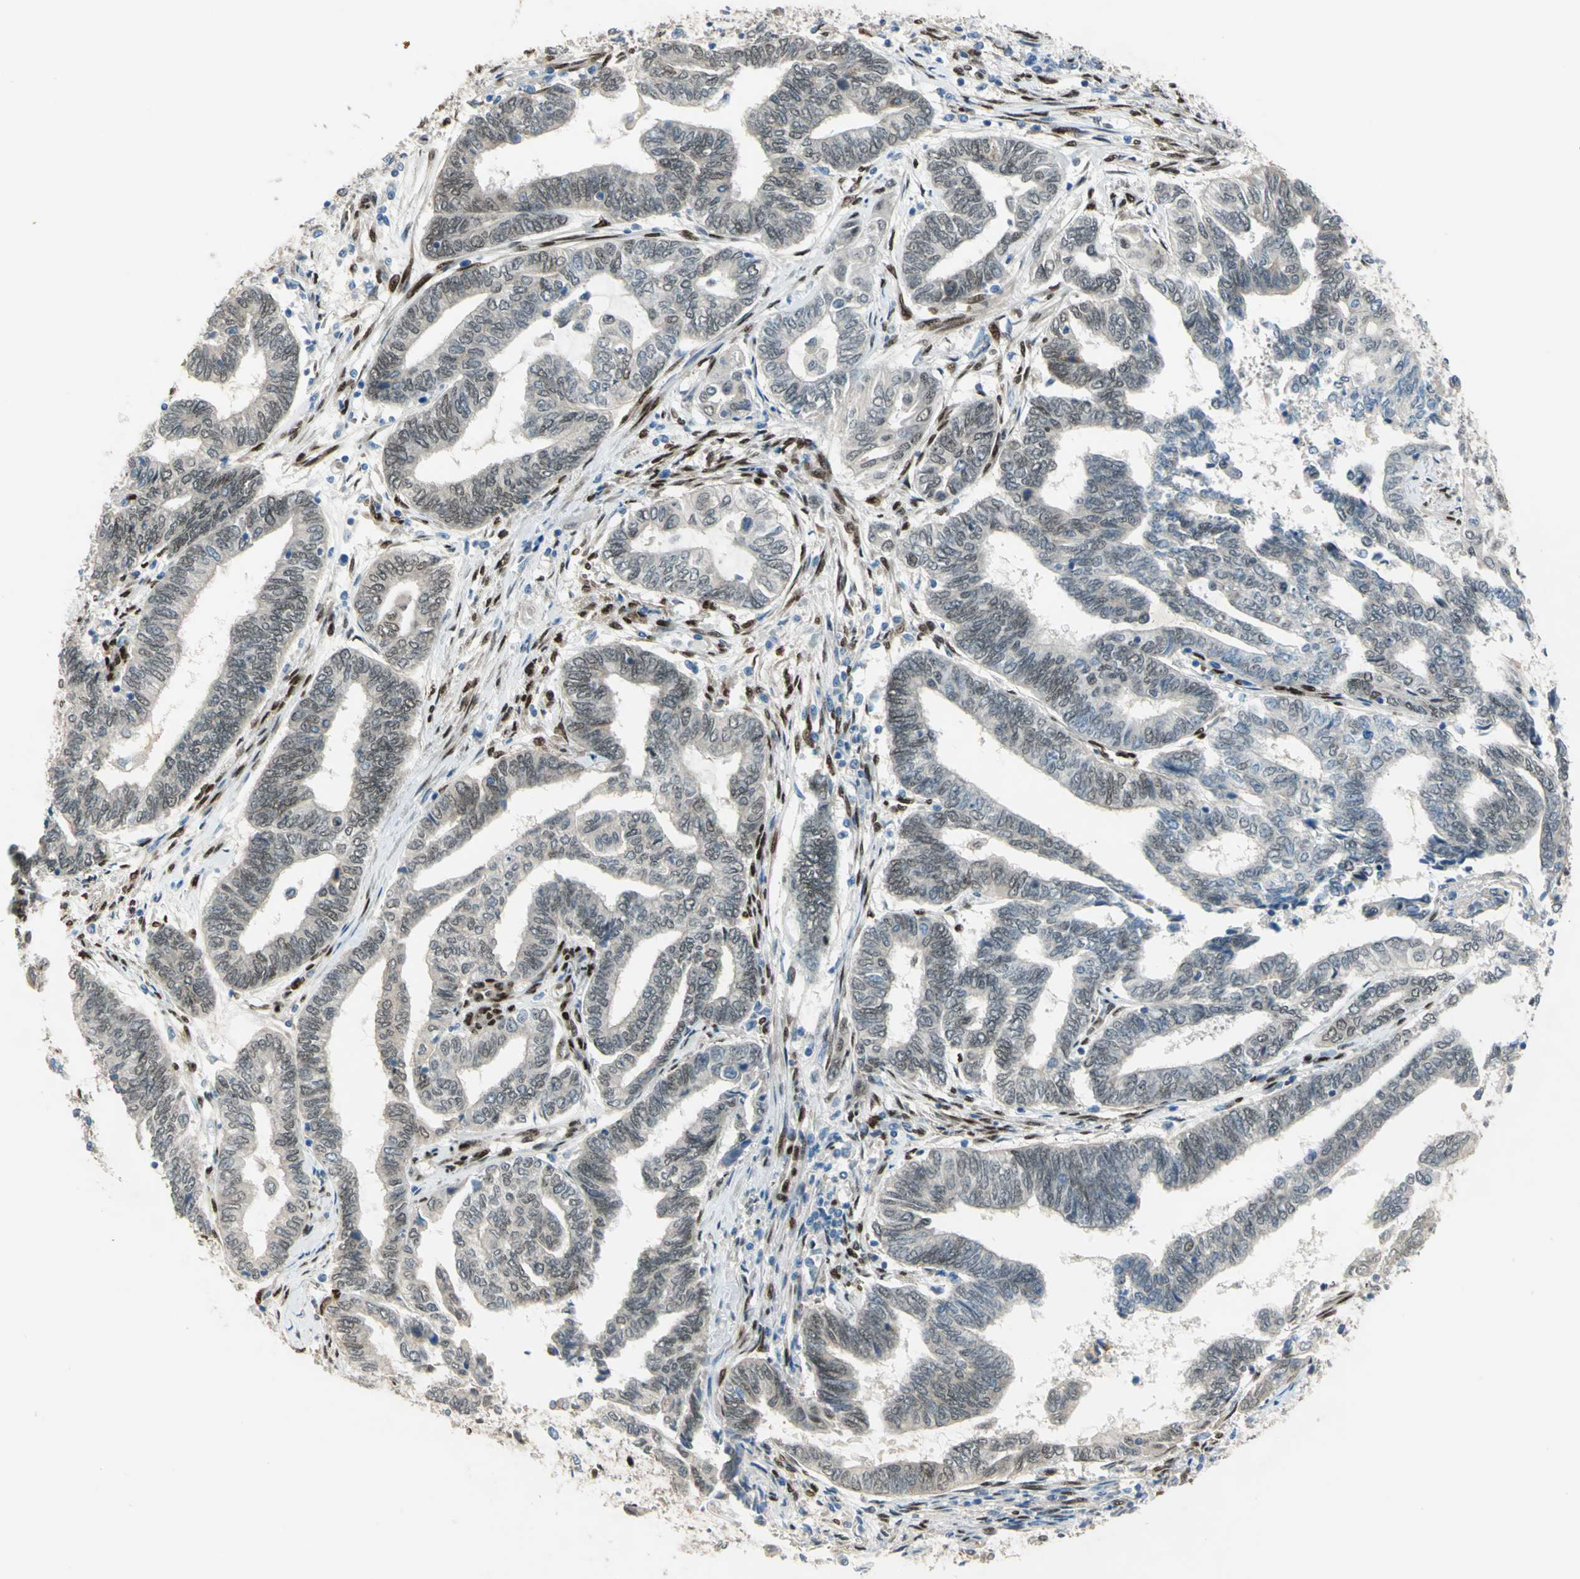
{"staining": {"intensity": "weak", "quantity": "<25%", "location": "cytoplasmic/membranous,nuclear"}, "tissue": "endometrial cancer", "cell_type": "Tumor cells", "image_type": "cancer", "snomed": [{"axis": "morphology", "description": "Adenocarcinoma, NOS"}, {"axis": "topography", "description": "Uterus"}, {"axis": "topography", "description": "Endometrium"}], "caption": "Immunohistochemistry (IHC) of human endometrial adenocarcinoma shows no positivity in tumor cells.", "gene": "RBFOX2", "patient": {"sex": "female", "age": 70}}